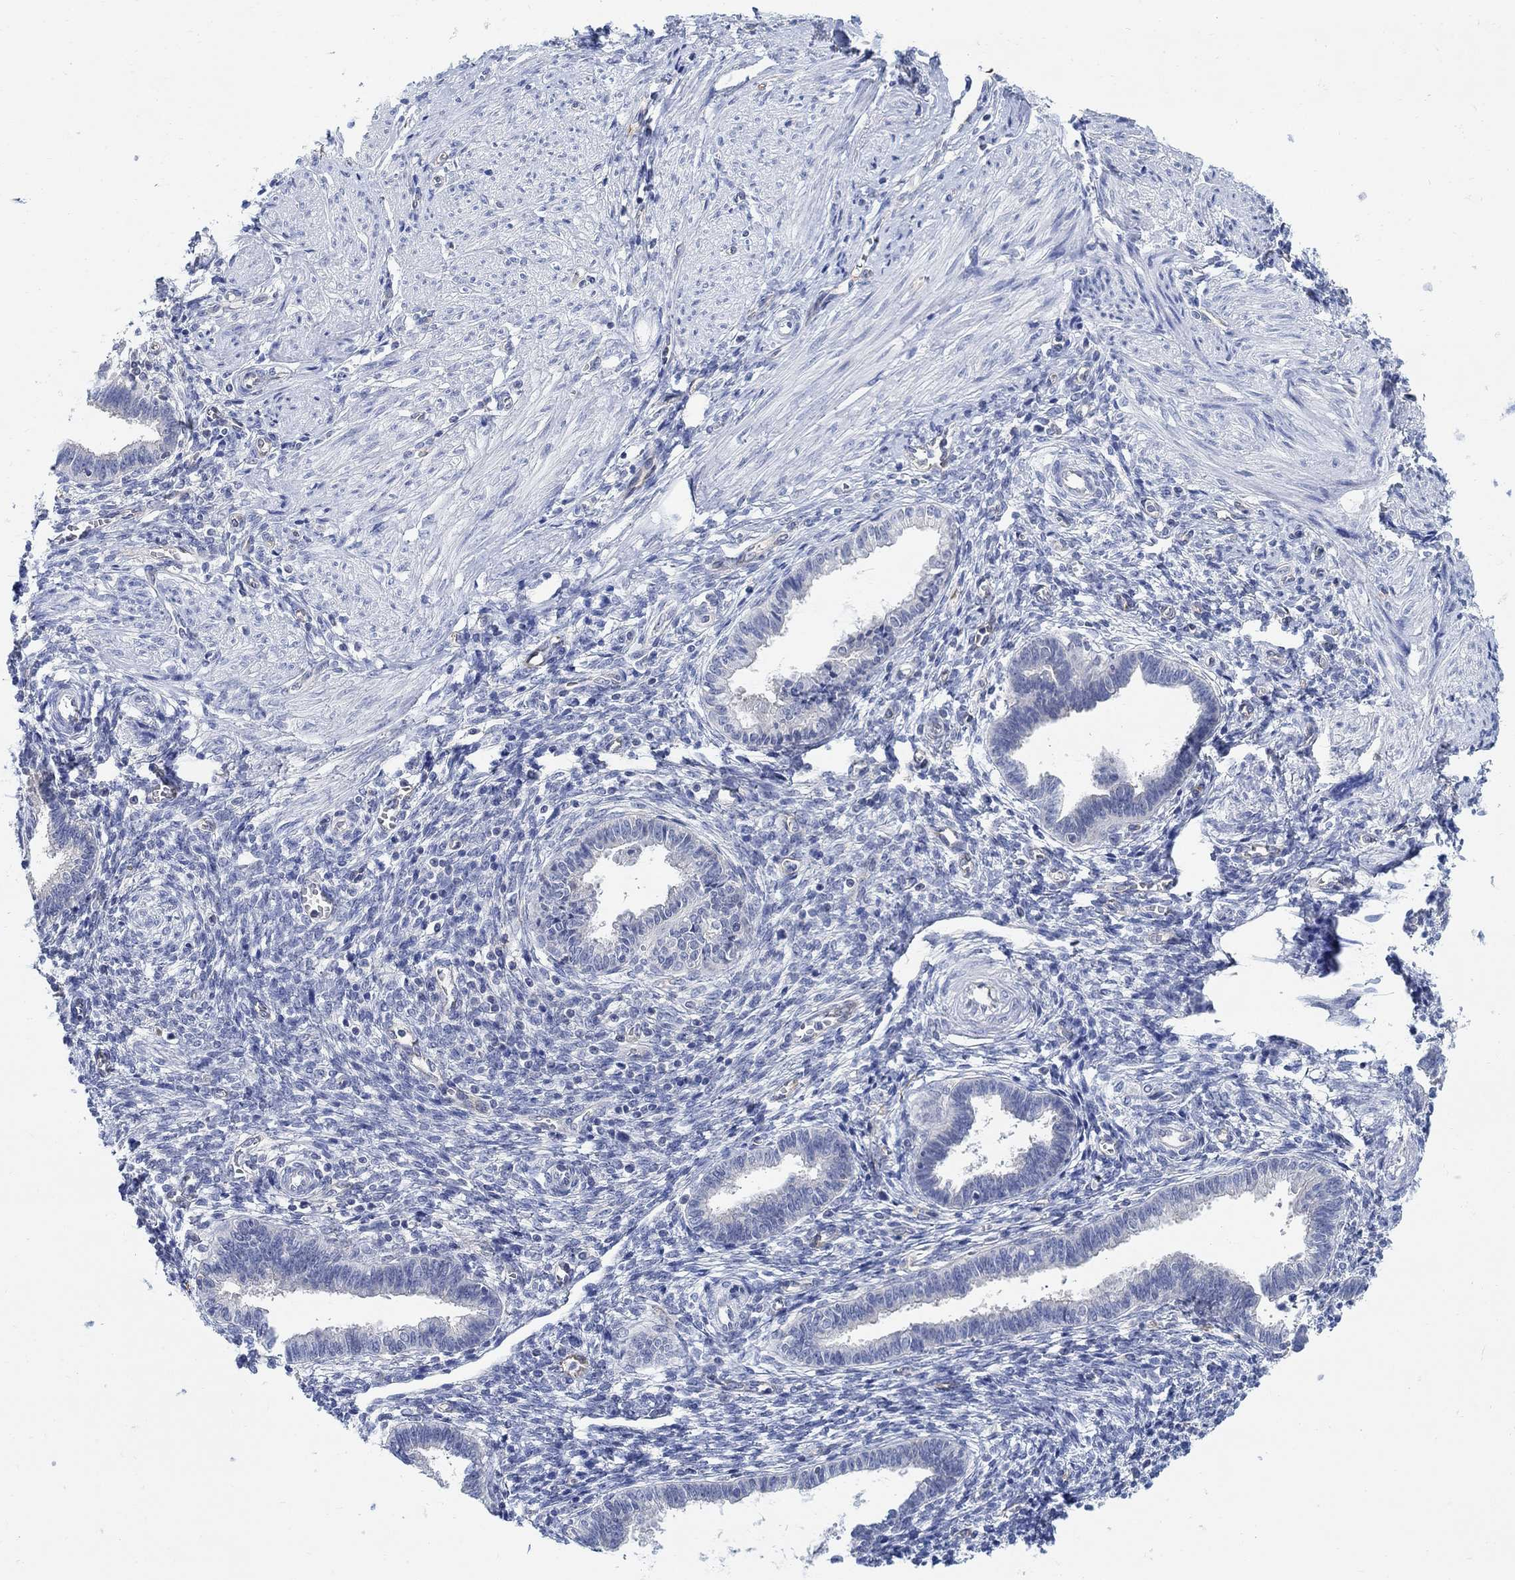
{"staining": {"intensity": "negative", "quantity": "none", "location": "none"}, "tissue": "endometrium", "cell_type": "Cells in endometrial stroma", "image_type": "normal", "snomed": [{"axis": "morphology", "description": "Normal tissue, NOS"}, {"axis": "topography", "description": "Cervix"}, {"axis": "topography", "description": "Endometrium"}], "caption": "Protein analysis of unremarkable endometrium shows no significant positivity in cells in endometrial stroma.", "gene": "PHF21B", "patient": {"sex": "female", "age": 37}}